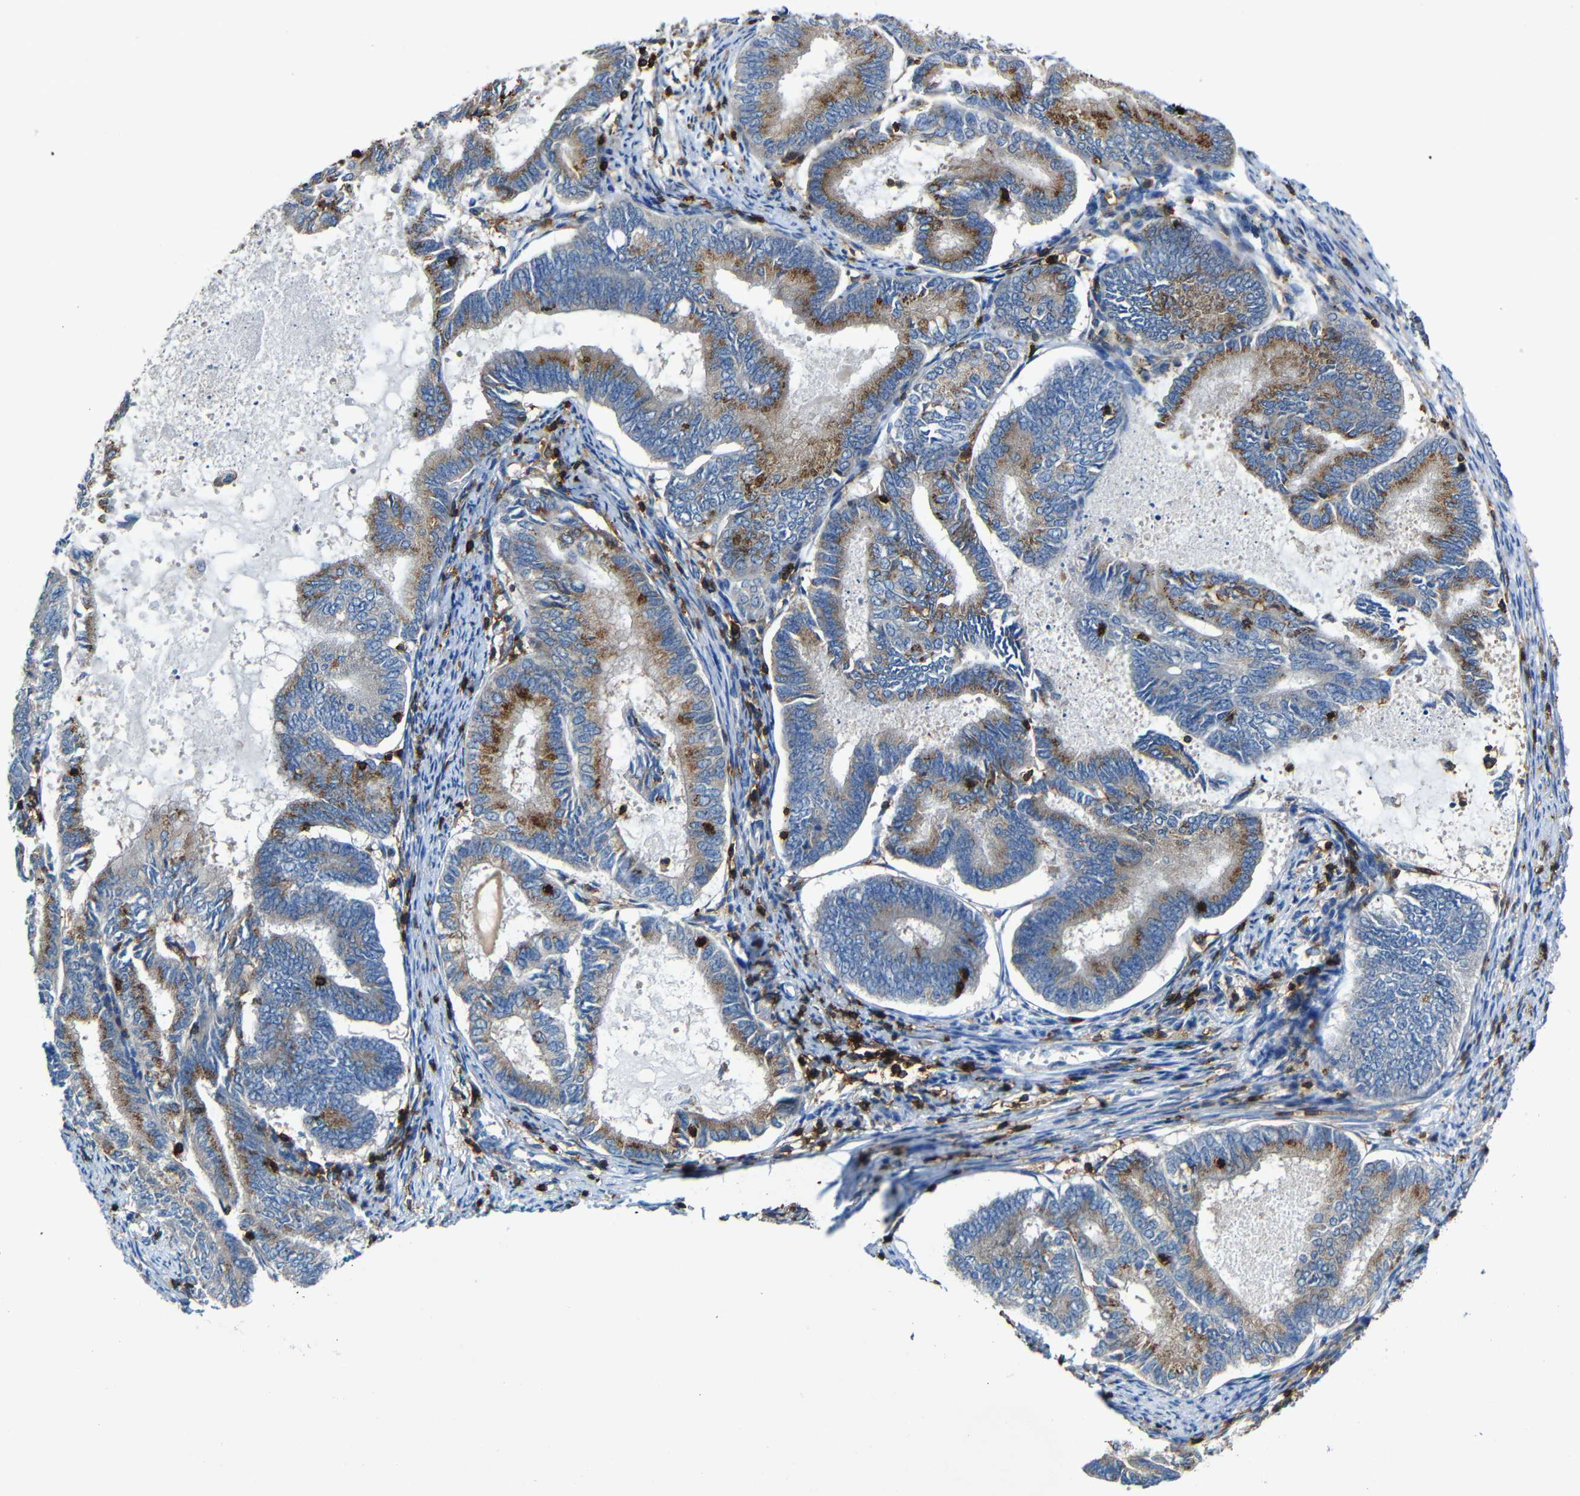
{"staining": {"intensity": "moderate", "quantity": ">75%", "location": "cytoplasmic/membranous"}, "tissue": "endometrial cancer", "cell_type": "Tumor cells", "image_type": "cancer", "snomed": [{"axis": "morphology", "description": "Adenocarcinoma, NOS"}, {"axis": "topography", "description": "Endometrium"}], "caption": "This photomicrograph demonstrates IHC staining of human endometrial cancer (adenocarcinoma), with medium moderate cytoplasmic/membranous expression in approximately >75% of tumor cells.", "gene": "P2RY12", "patient": {"sex": "female", "age": 86}}